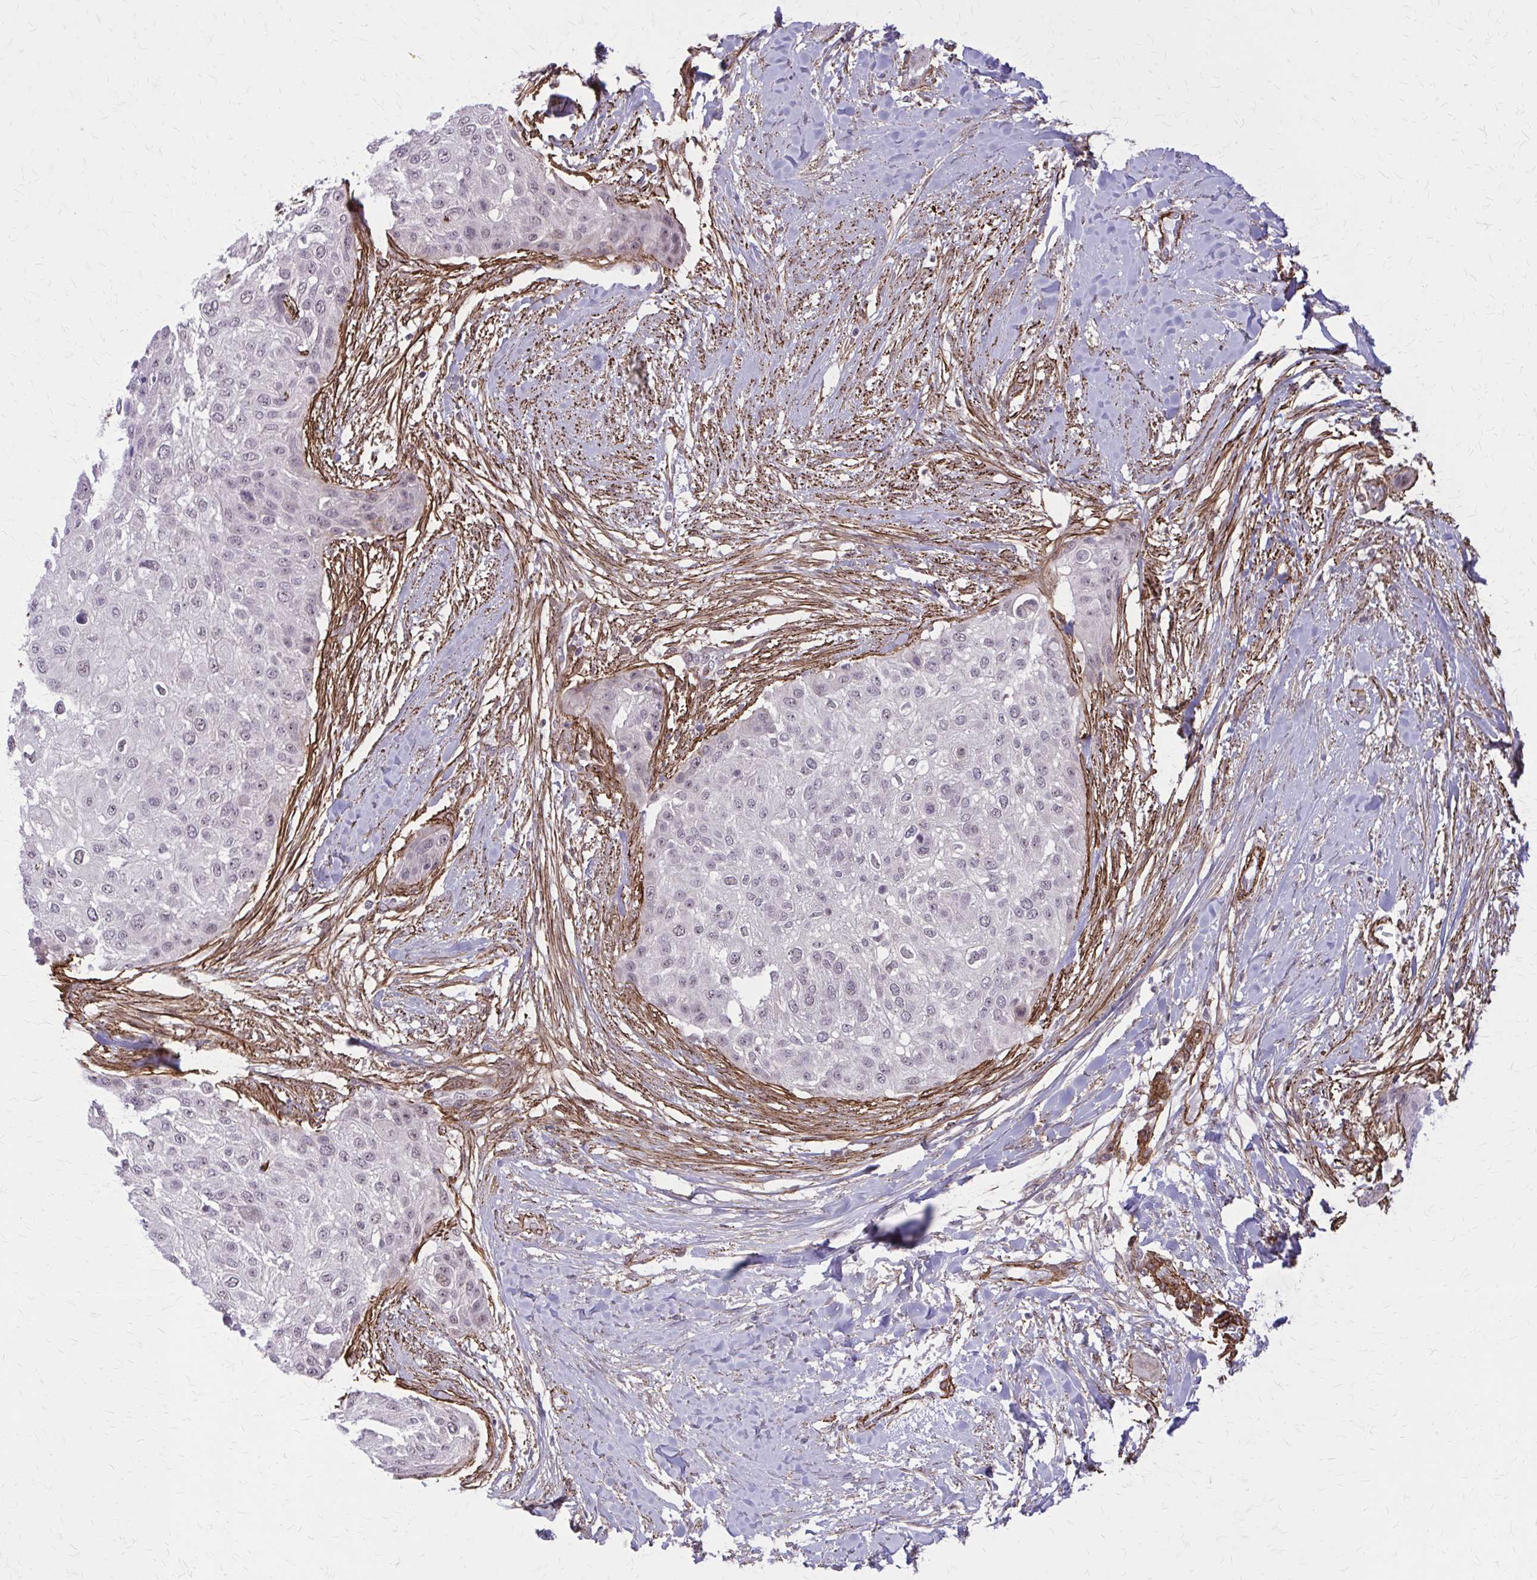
{"staining": {"intensity": "weak", "quantity": "25%-75%", "location": "nuclear"}, "tissue": "skin cancer", "cell_type": "Tumor cells", "image_type": "cancer", "snomed": [{"axis": "morphology", "description": "Squamous cell carcinoma, NOS"}, {"axis": "topography", "description": "Skin"}], "caption": "A micrograph of squamous cell carcinoma (skin) stained for a protein exhibits weak nuclear brown staining in tumor cells.", "gene": "NRBF2", "patient": {"sex": "female", "age": 87}}